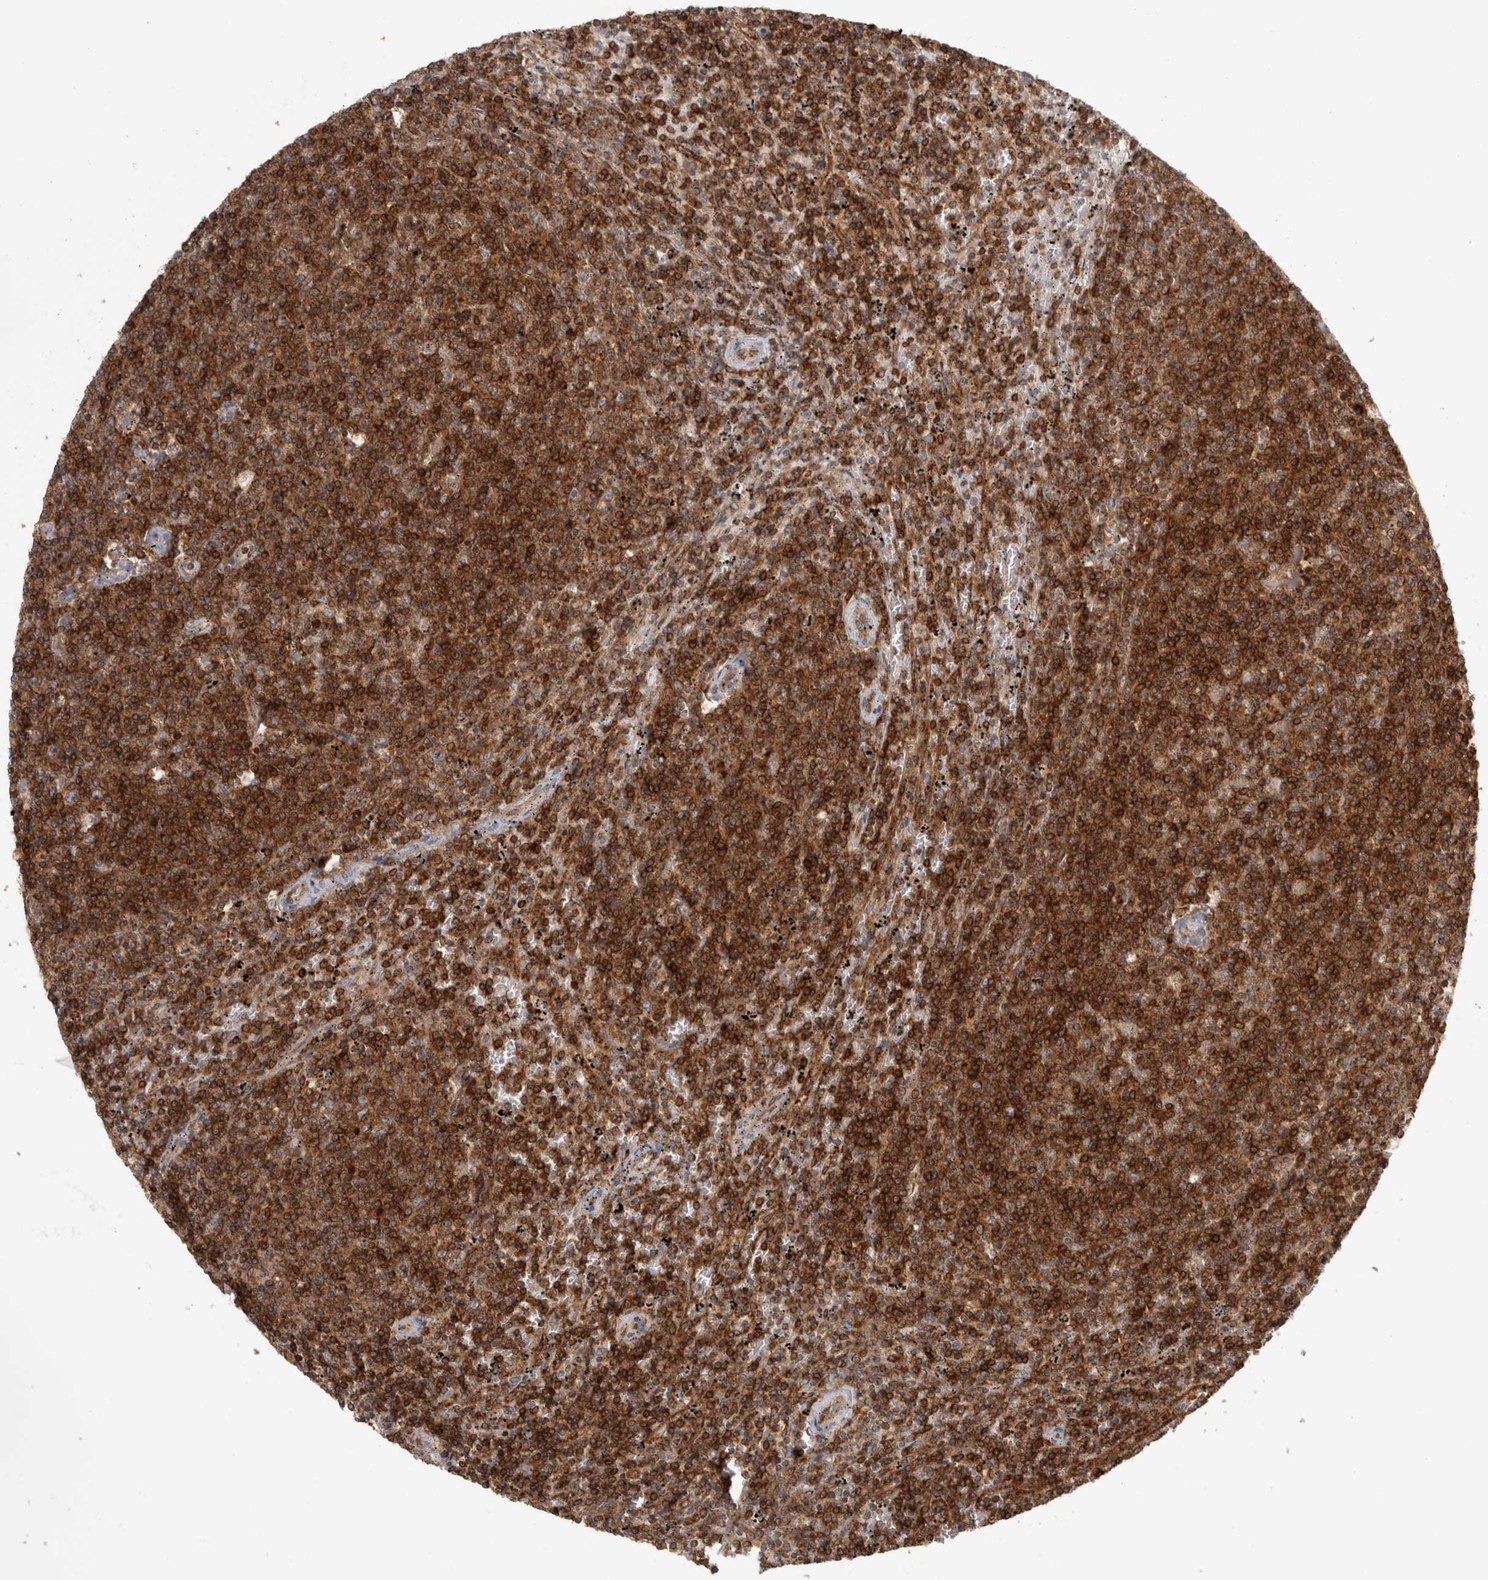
{"staining": {"intensity": "strong", "quantity": ">75%", "location": "cytoplasmic/membranous"}, "tissue": "lymphoma", "cell_type": "Tumor cells", "image_type": "cancer", "snomed": [{"axis": "morphology", "description": "Malignant lymphoma, non-Hodgkin's type, Low grade"}, {"axis": "topography", "description": "Spleen"}], "caption": "Lymphoma stained with a protein marker shows strong staining in tumor cells.", "gene": "HLA-E", "patient": {"sex": "female", "age": 50}}